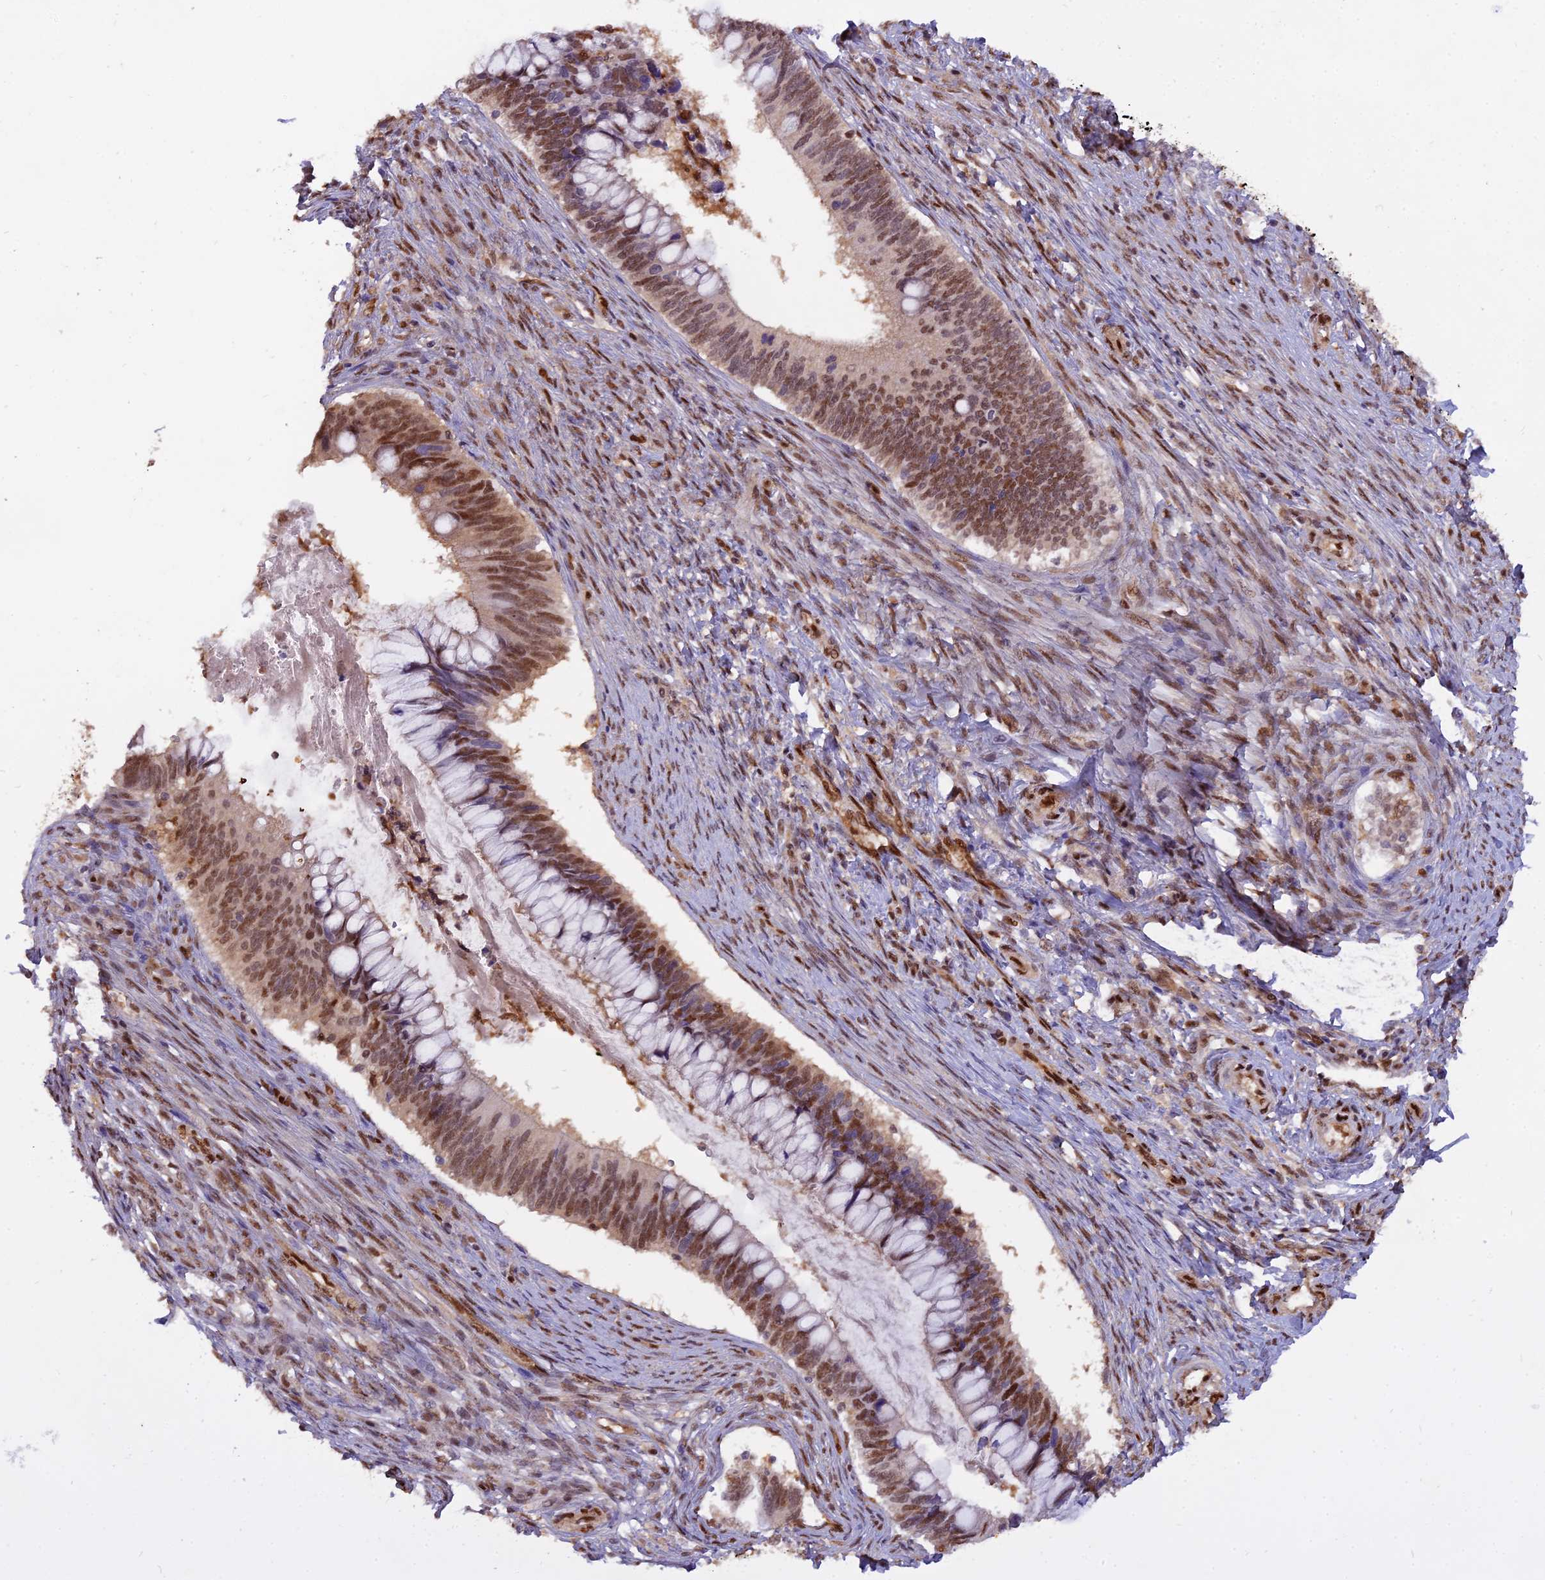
{"staining": {"intensity": "moderate", "quantity": ">75%", "location": "nuclear"}, "tissue": "cervical cancer", "cell_type": "Tumor cells", "image_type": "cancer", "snomed": [{"axis": "morphology", "description": "Adenocarcinoma, NOS"}, {"axis": "topography", "description": "Cervix"}], "caption": "Protein expression by IHC reveals moderate nuclear positivity in approximately >75% of tumor cells in adenocarcinoma (cervical).", "gene": "NPEPL1", "patient": {"sex": "female", "age": 42}}